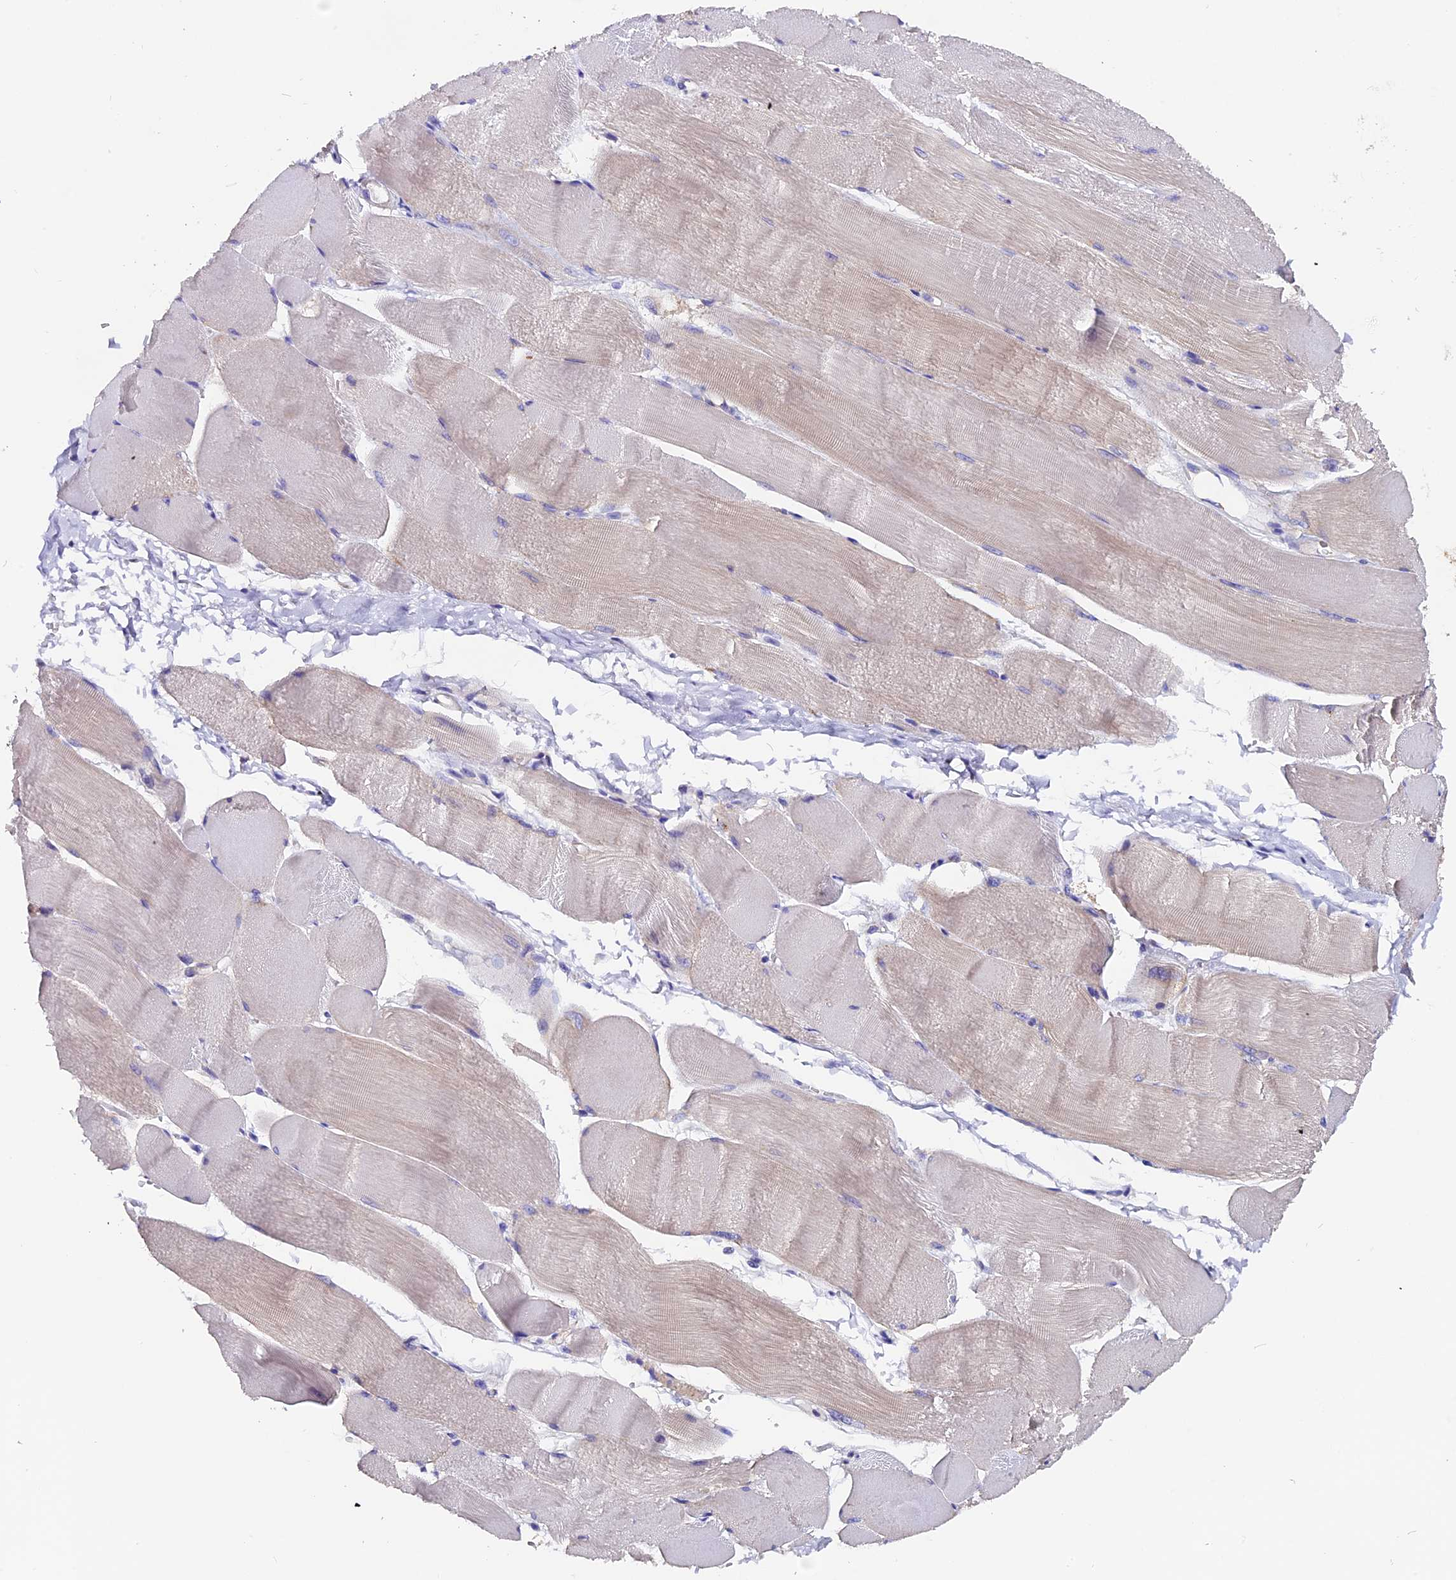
{"staining": {"intensity": "weak", "quantity": "25%-75%", "location": "cytoplasmic/membranous"}, "tissue": "skeletal muscle", "cell_type": "Myocytes", "image_type": "normal", "snomed": [{"axis": "morphology", "description": "Normal tissue, NOS"}, {"axis": "morphology", "description": "Basal cell carcinoma"}, {"axis": "topography", "description": "Skeletal muscle"}], "caption": "Brown immunohistochemical staining in unremarkable human skeletal muscle exhibits weak cytoplasmic/membranous expression in approximately 25%-75% of myocytes.", "gene": "COMTD1", "patient": {"sex": "female", "age": 64}}